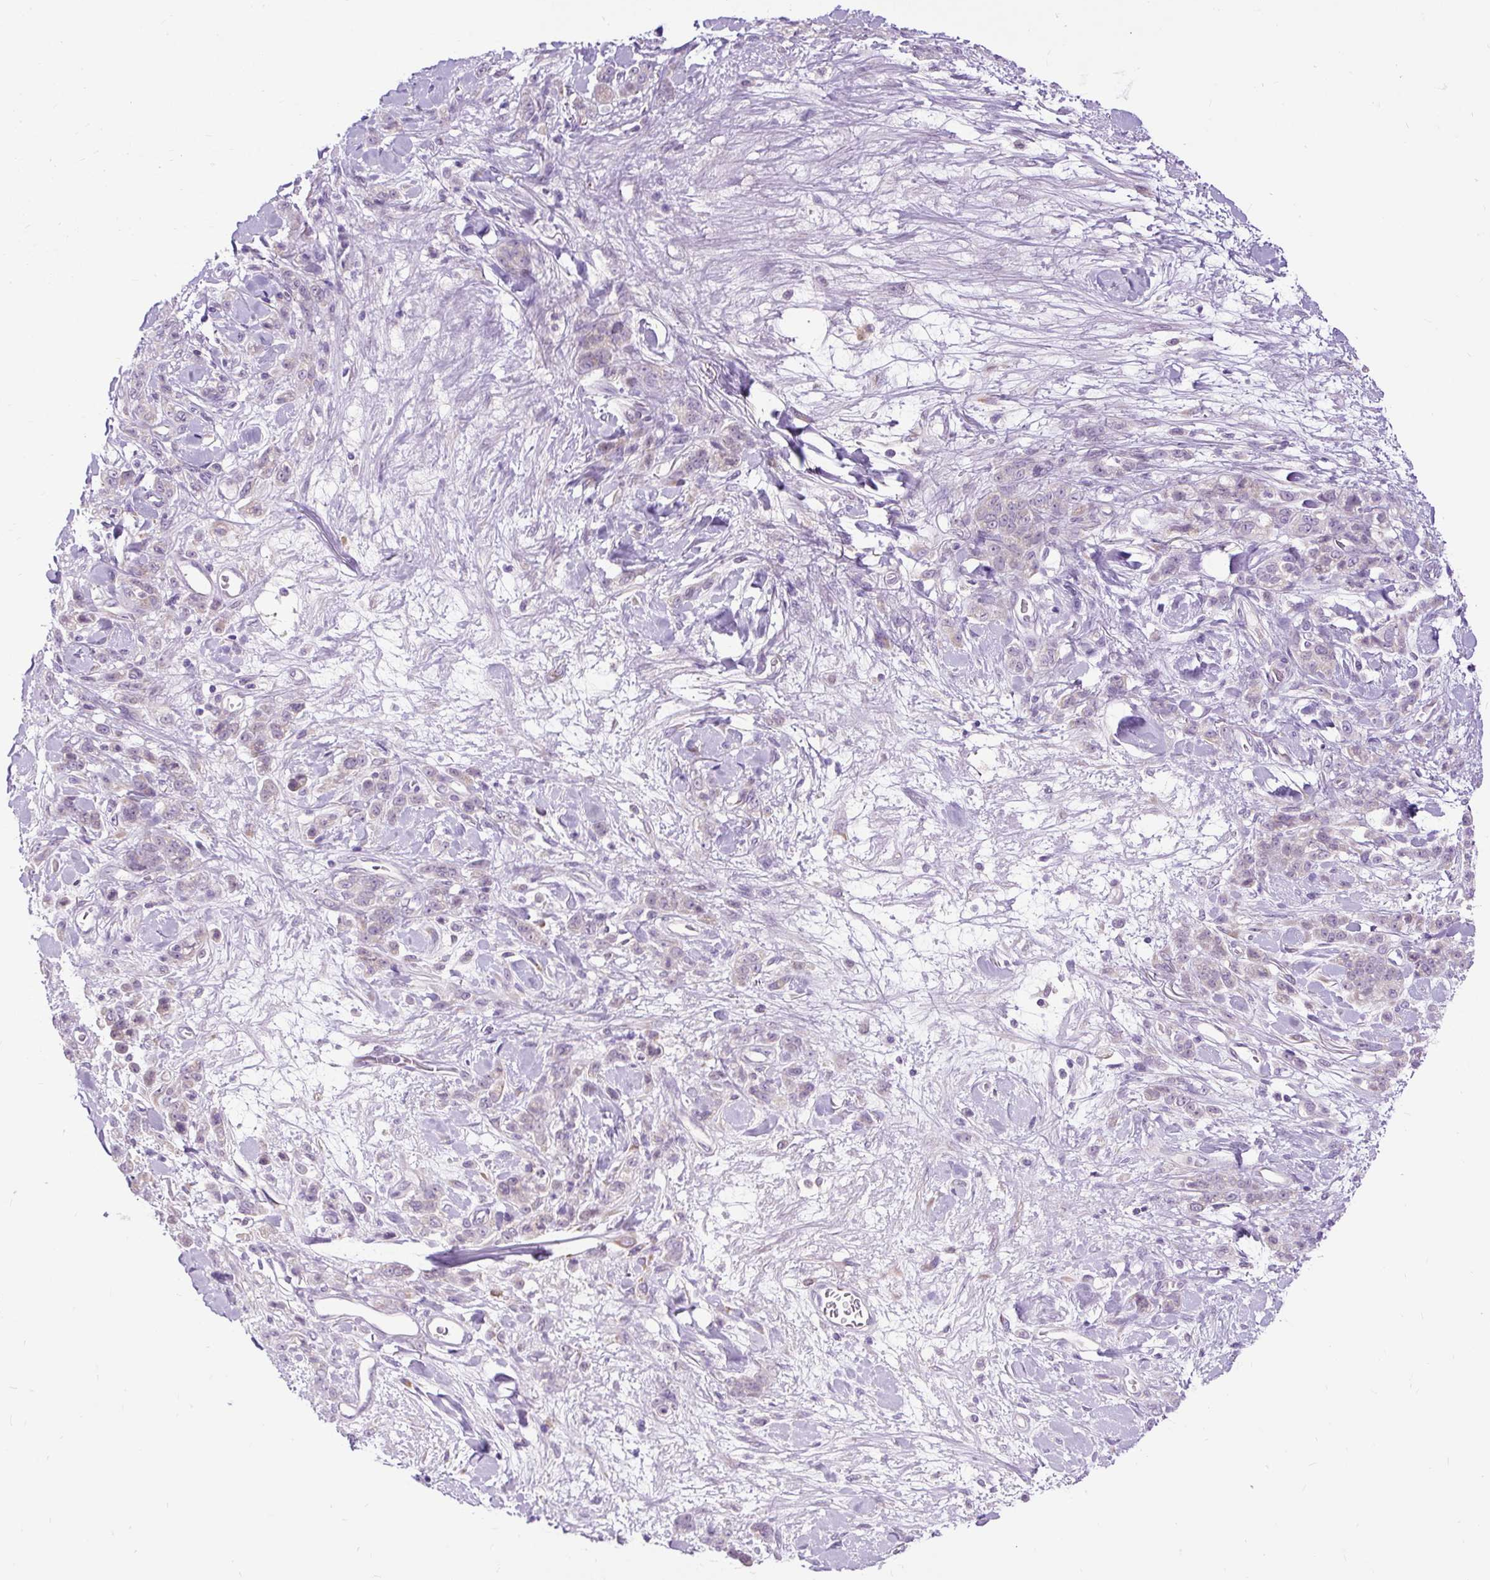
{"staining": {"intensity": "negative", "quantity": "none", "location": "none"}, "tissue": "stomach cancer", "cell_type": "Tumor cells", "image_type": "cancer", "snomed": [{"axis": "morphology", "description": "Normal tissue, NOS"}, {"axis": "morphology", "description": "Adenocarcinoma, NOS"}, {"axis": "topography", "description": "Stomach"}], "caption": "High magnification brightfield microscopy of stomach cancer (adenocarcinoma) stained with DAB (brown) and counterstained with hematoxylin (blue): tumor cells show no significant positivity. (DAB (3,3'-diaminobenzidine) immunohistochemistry, high magnification).", "gene": "FMC1", "patient": {"sex": "male", "age": 82}}